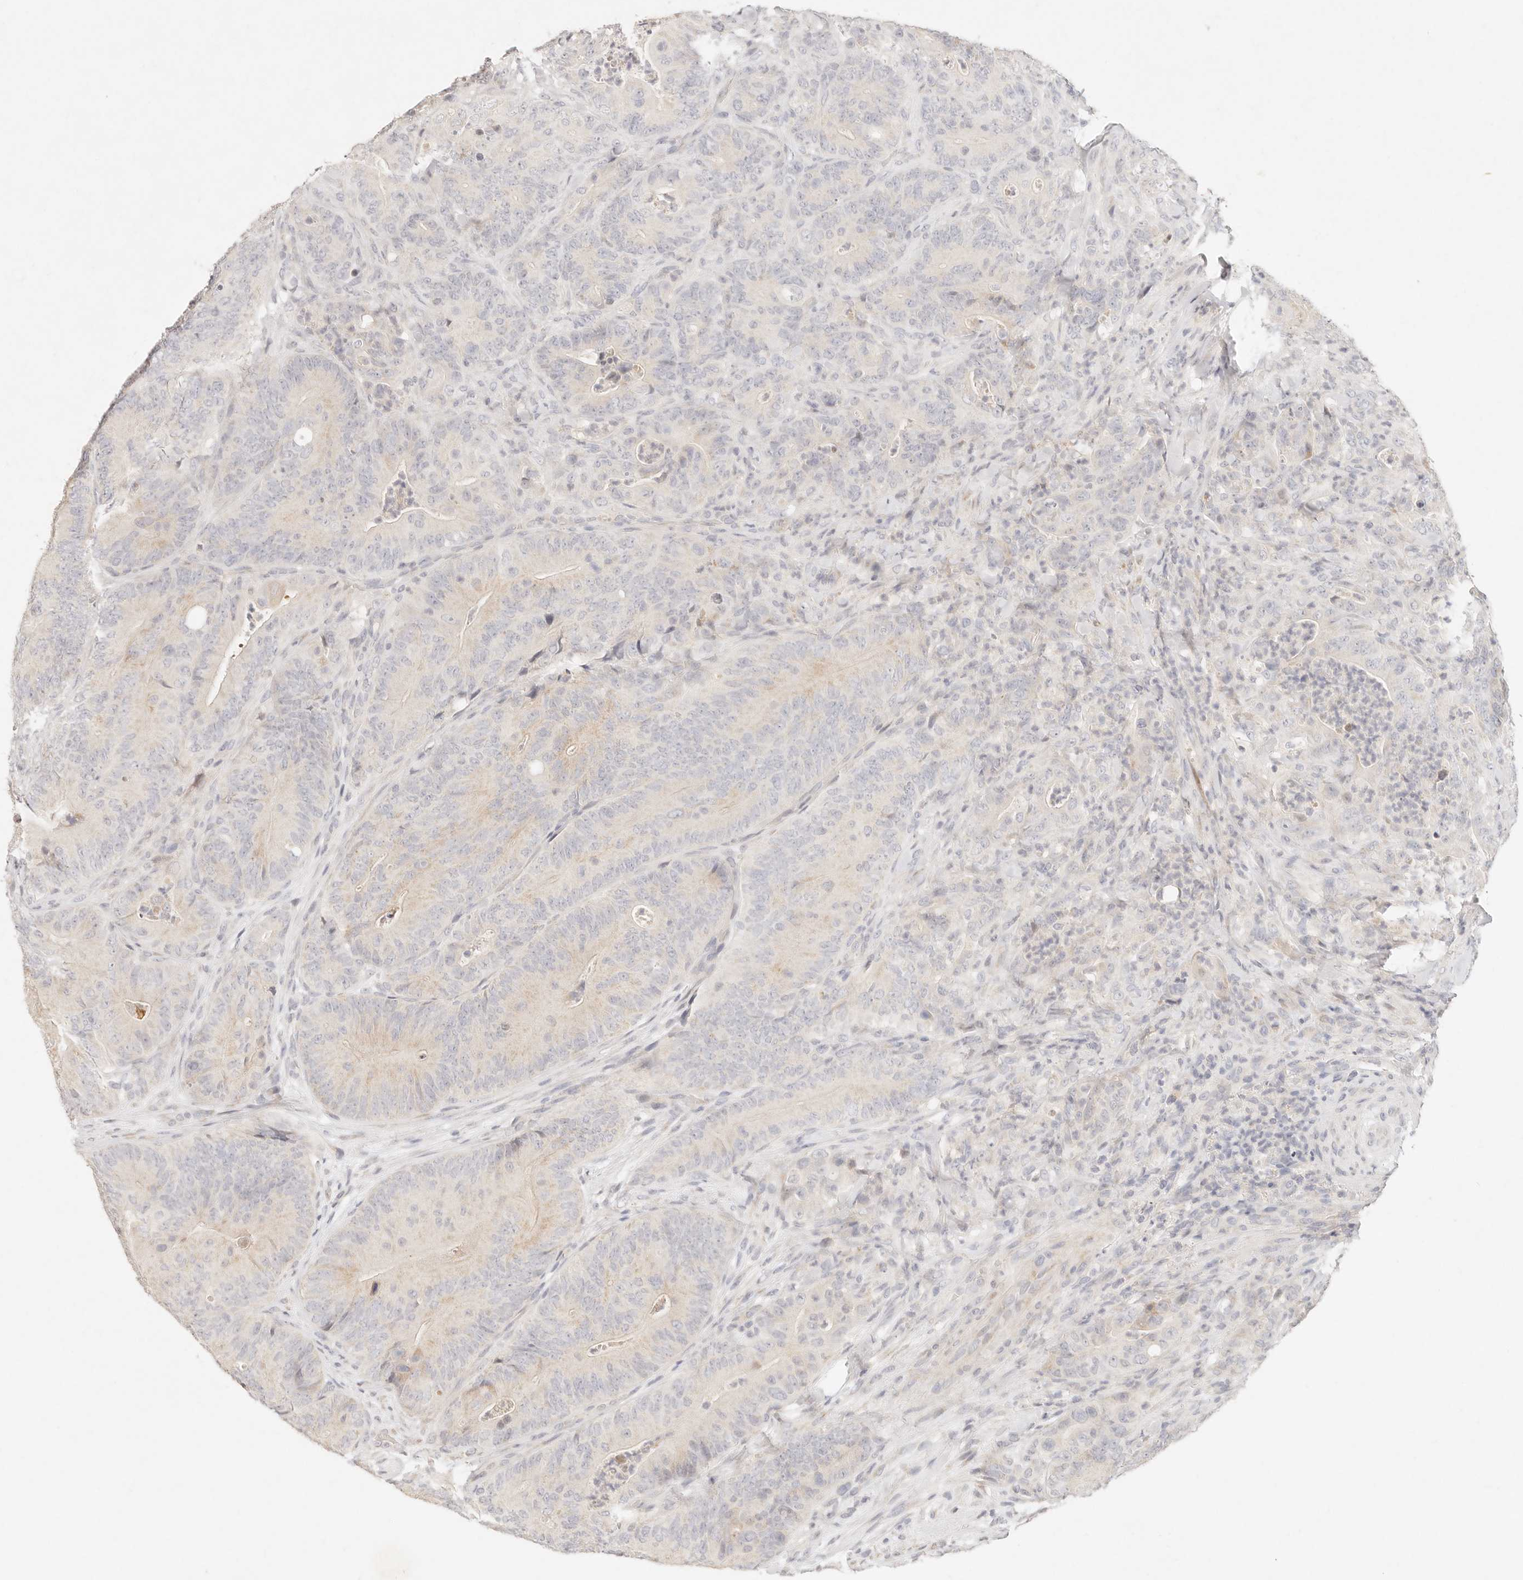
{"staining": {"intensity": "weak", "quantity": "<25%", "location": "cytoplasmic/membranous"}, "tissue": "colorectal cancer", "cell_type": "Tumor cells", "image_type": "cancer", "snomed": [{"axis": "morphology", "description": "Normal tissue, NOS"}, {"axis": "topography", "description": "Colon"}], "caption": "High magnification brightfield microscopy of colorectal cancer stained with DAB (brown) and counterstained with hematoxylin (blue): tumor cells show no significant positivity.", "gene": "GPR156", "patient": {"sex": "female", "age": 82}}